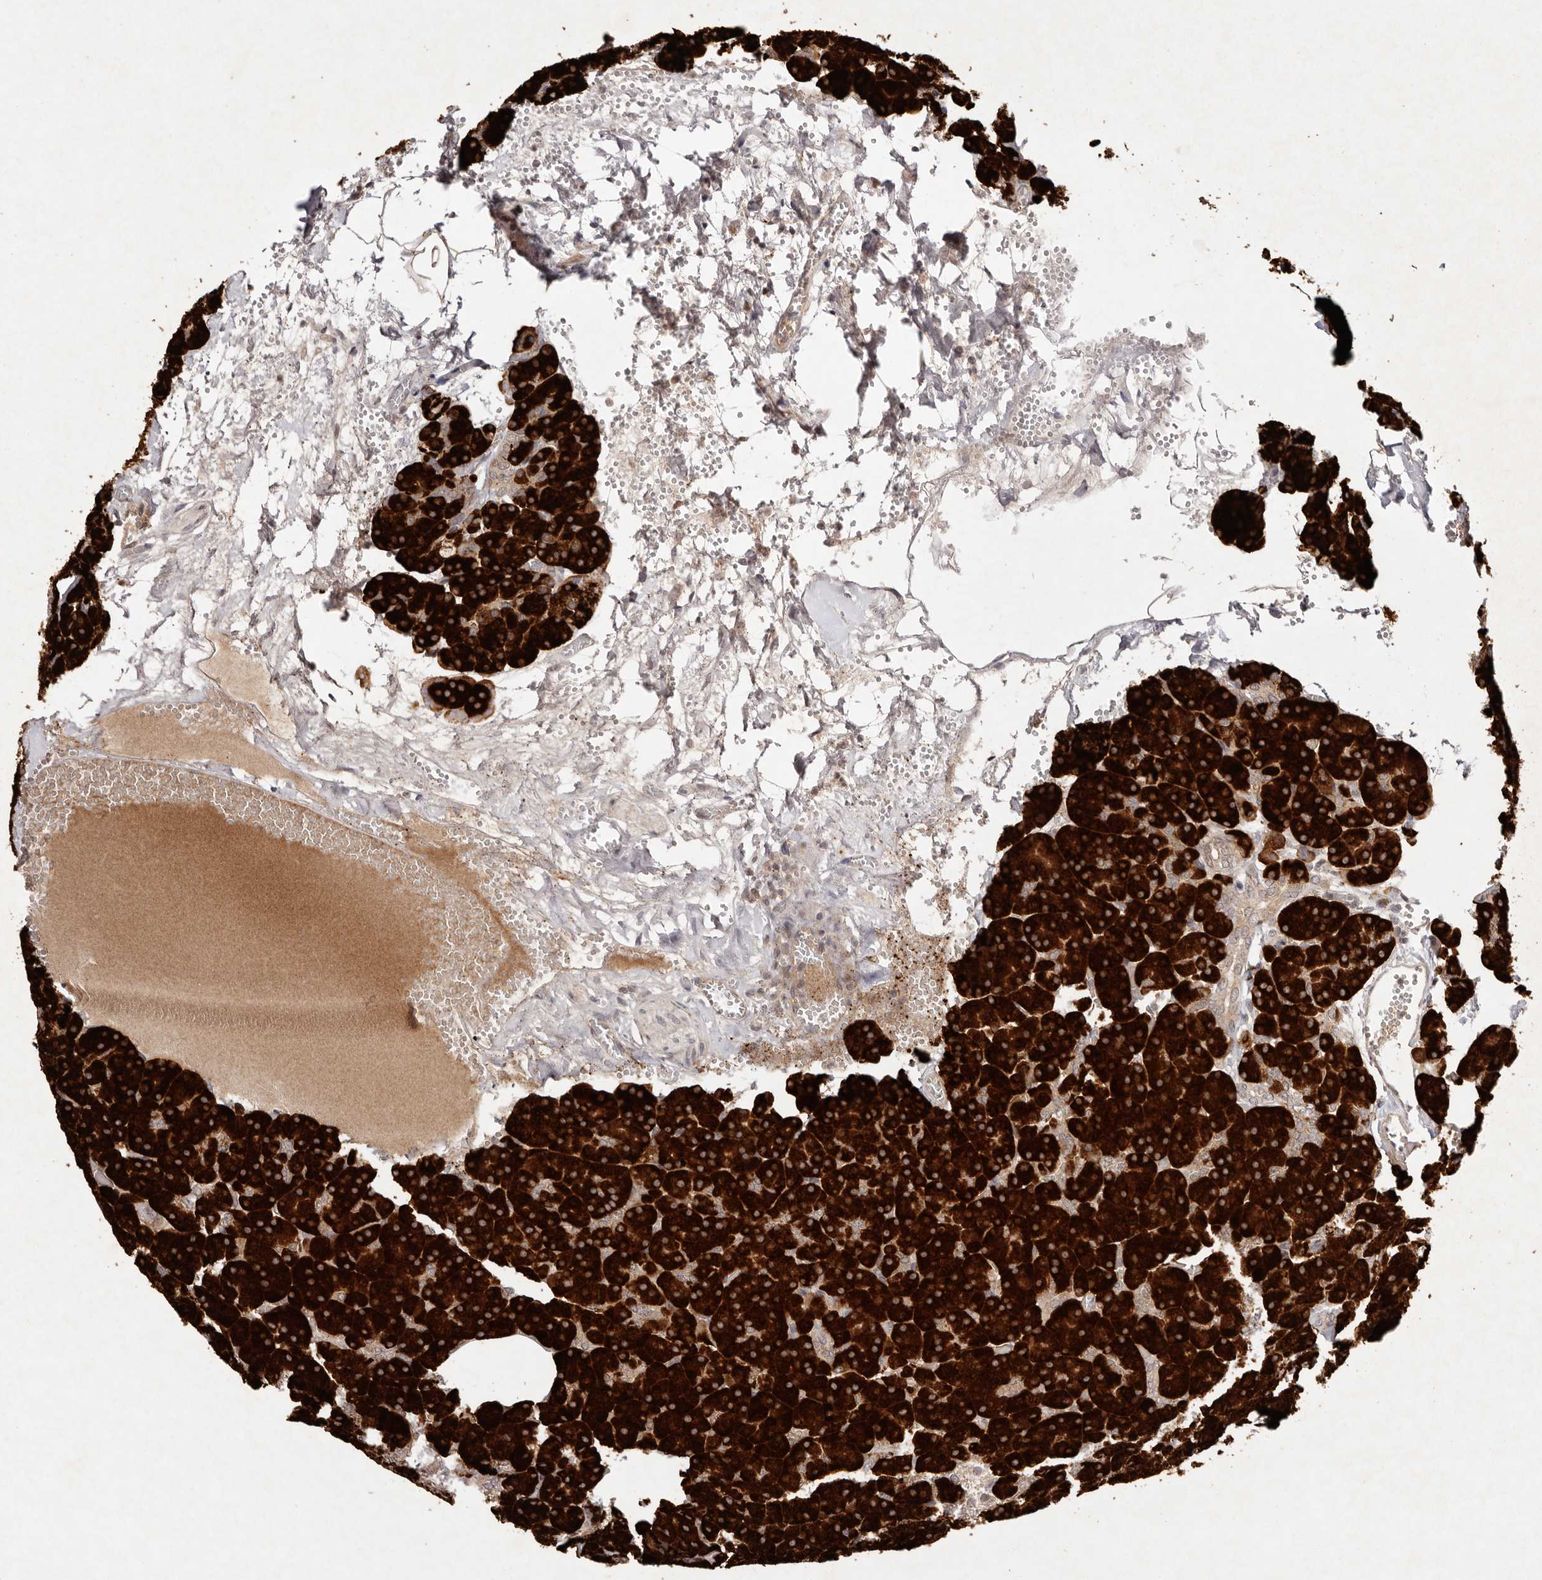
{"staining": {"intensity": "strong", "quantity": ">75%", "location": "cytoplasmic/membranous"}, "tissue": "pancreas", "cell_type": "Exocrine glandular cells", "image_type": "normal", "snomed": [{"axis": "morphology", "description": "Normal tissue, NOS"}, {"axis": "morphology", "description": "Carcinoid, malignant, NOS"}, {"axis": "topography", "description": "Pancreas"}], "caption": "Immunohistochemical staining of normal pancreas demonstrates strong cytoplasmic/membranous protein staining in approximately >75% of exocrine glandular cells.", "gene": "BUD31", "patient": {"sex": "female", "age": 35}}